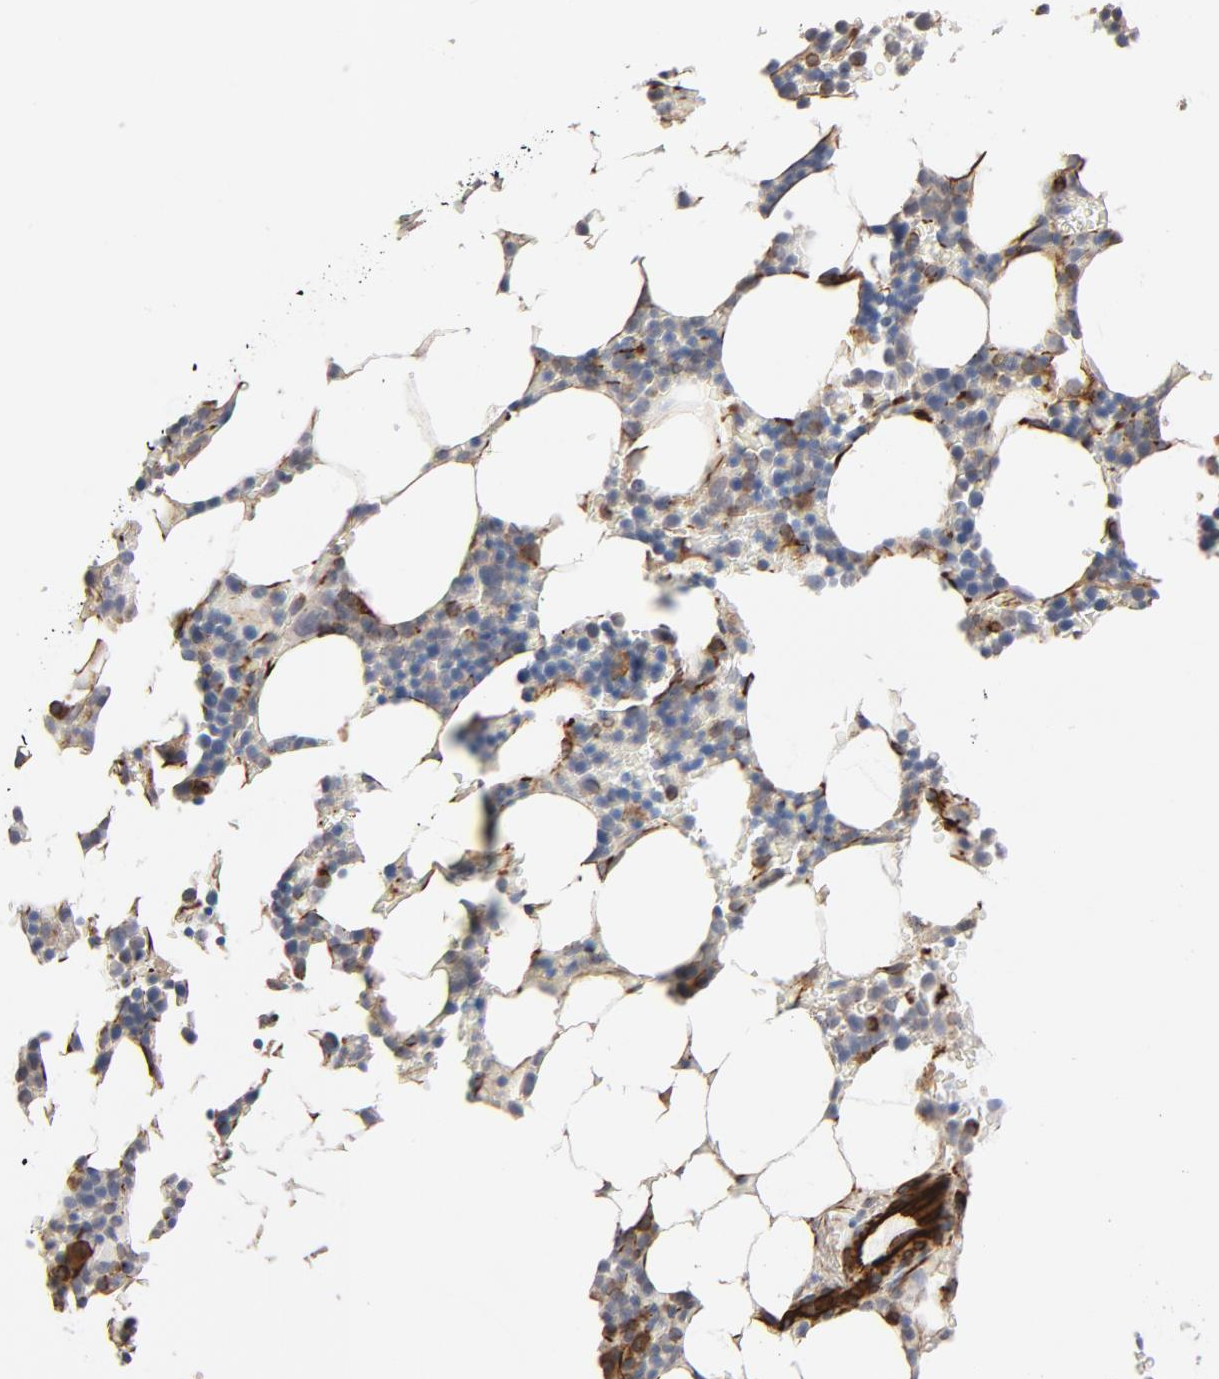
{"staining": {"intensity": "moderate", "quantity": "25%-75%", "location": "cytoplasmic/membranous"}, "tissue": "bone marrow", "cell_type": "Hematopoietic cells", "image_type": "normal", "snomed": [{"axis": "morphology", "description": "Normal tissue, NOS"}, {"axis": "topography", "description": "Bone marrow"}], "caption": "IHC (DAB) staining of unremarkable bone marrow reveals moderate cytoplasmic/membranous protein staining in about 25%-75% of hematopoietic cells.", "gene": "FAM118A", "patient": {"sex": "female", "age": 73}}